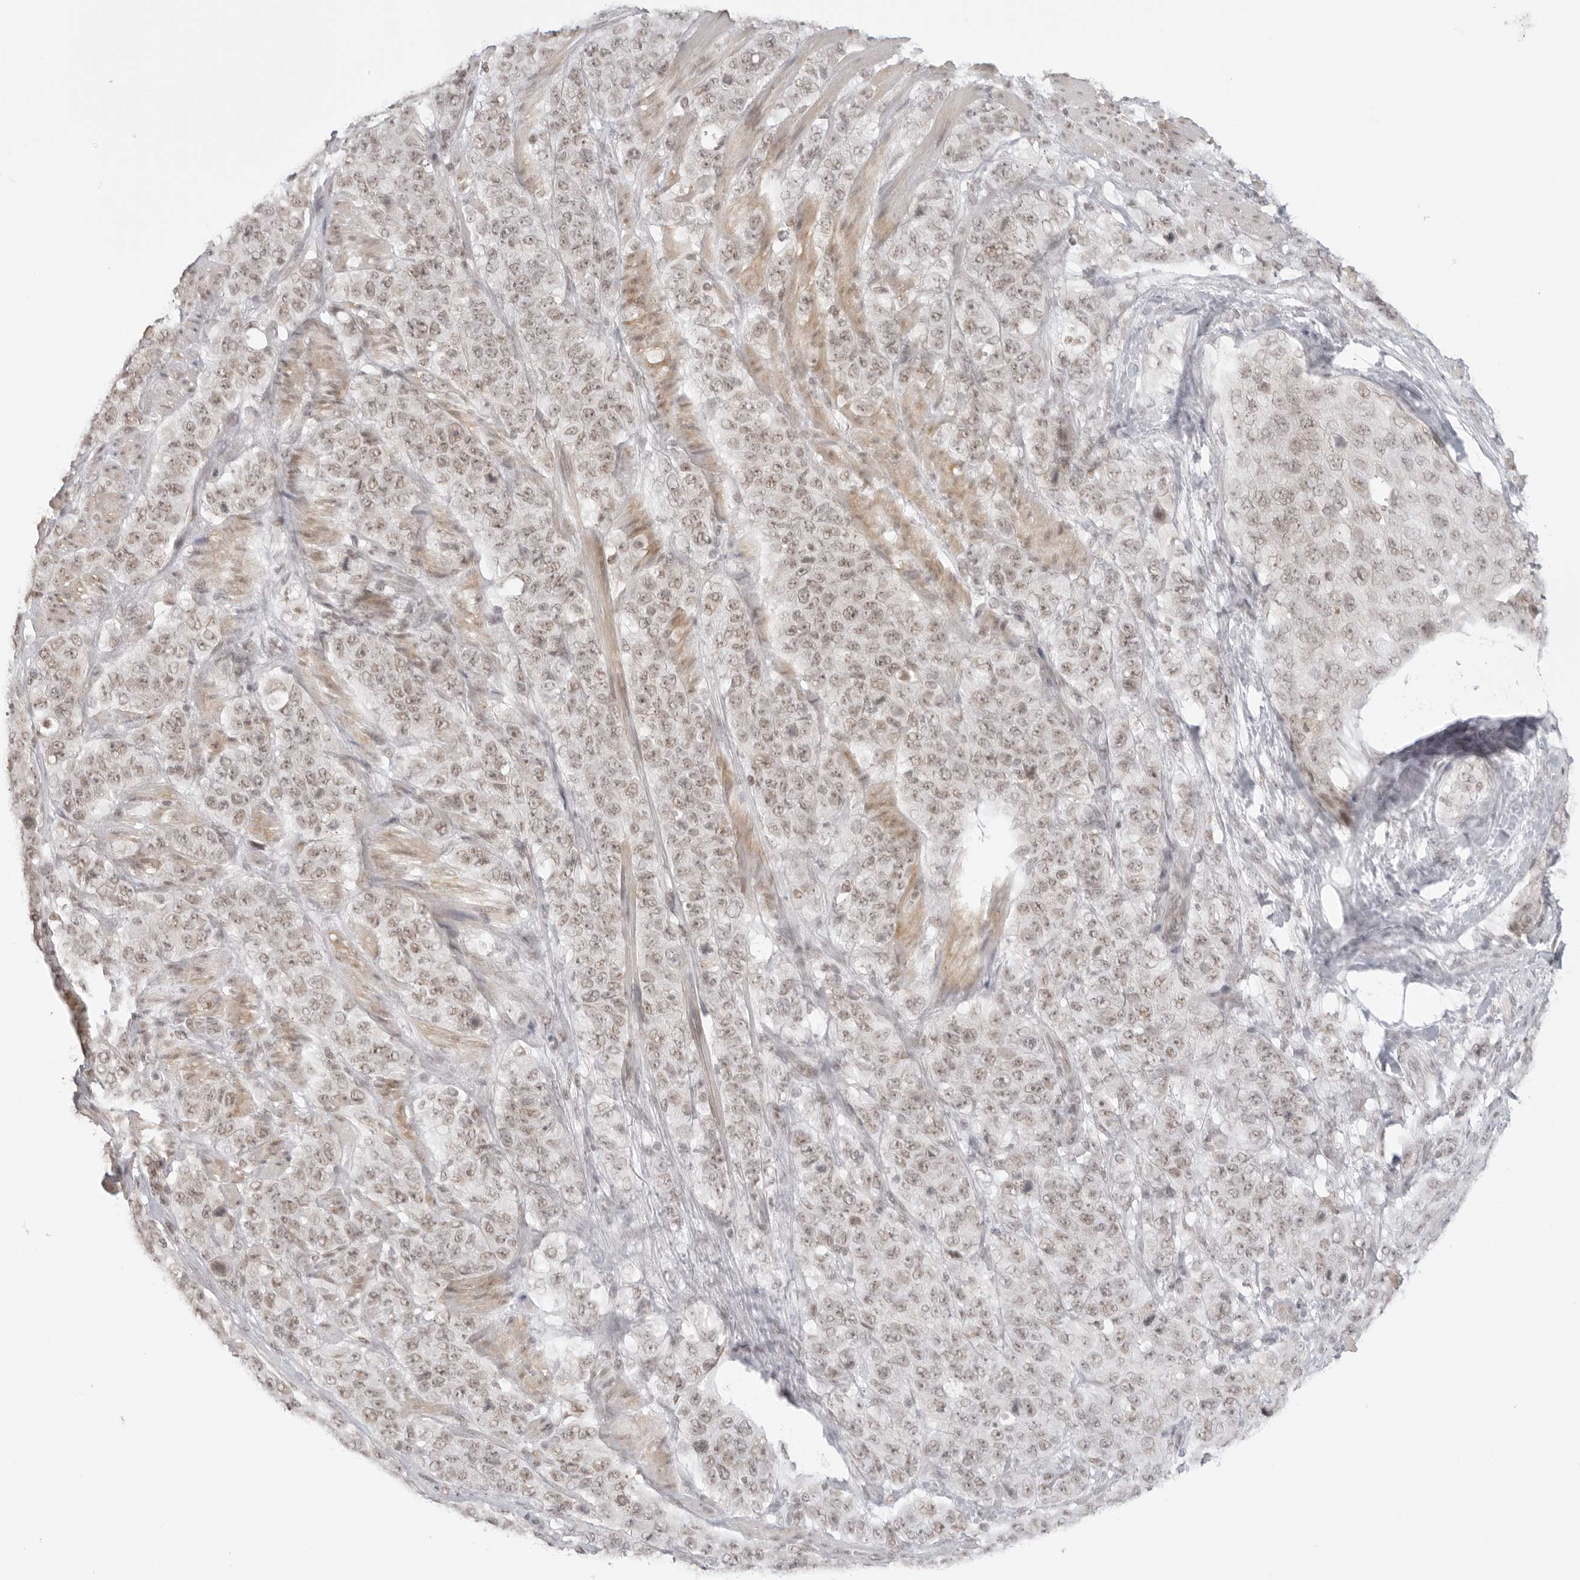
{"staining": {"intensity": "weak", "quantity": ">75%", "location": "nuclear"}, "tissue": "stomach cancer", "cell_type": "Tumor cells", "image_type": "cancer", "snomed": [{"axis": "morphology", "description": "Adenocarcinoma, NOS"}, {"axis": "topography", "description": "Stomach"}], "caption": "Weak nuclear positivity is present in about >75% of tumor cells in adenocarcinoma (stomach).", "gene": "TCIM", "patient": {"sex": "male", "age": 48}}